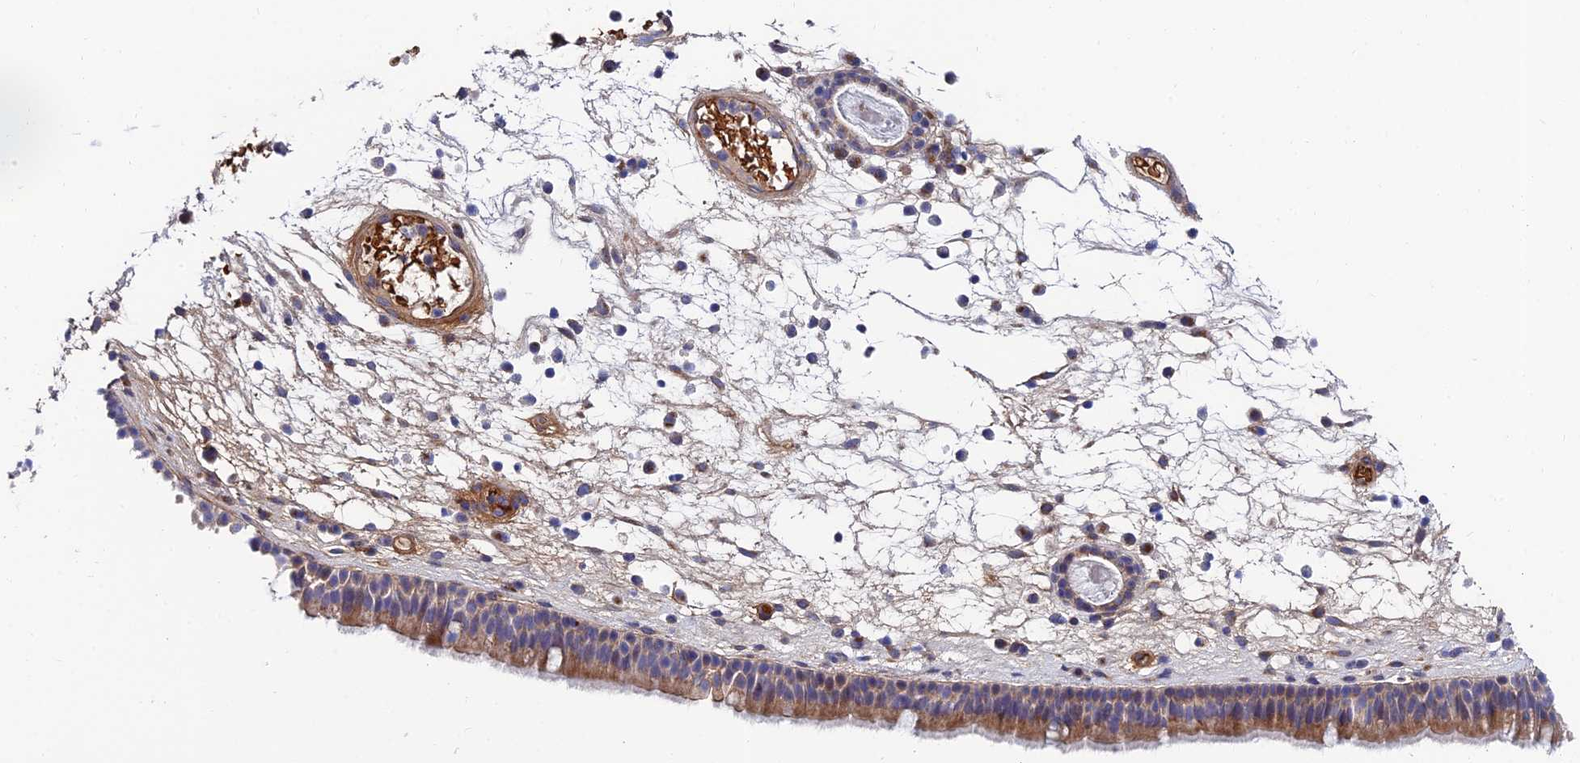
{"staining": {"intensity": "moderate", "quantity": "25%-75%", "location": "cytoplasmic/membranous"}, "tissue": "nasopharynx", "cell_type": "Respiratory epithelial cells", "image_type": "normal", "snomed": [{"axis": "morphology", "description": "Normal tissue, NOS"}, {"axis": "morphology", "description": "Inflammation, NOS"}, {"axis": "morphology", "description": "Malignant melanoma, Metastatic site"}, {"axis": "topography", "description": "Nasopharynx"}], "caption": "A medium amount of moderate cytoplasmic/membranous staining is present in about 25%-75% of respiratory epithelial cells in benign nasopharynx.", "gene": "ADGRF3", "patient": {"sex": "male", "age": 70}}